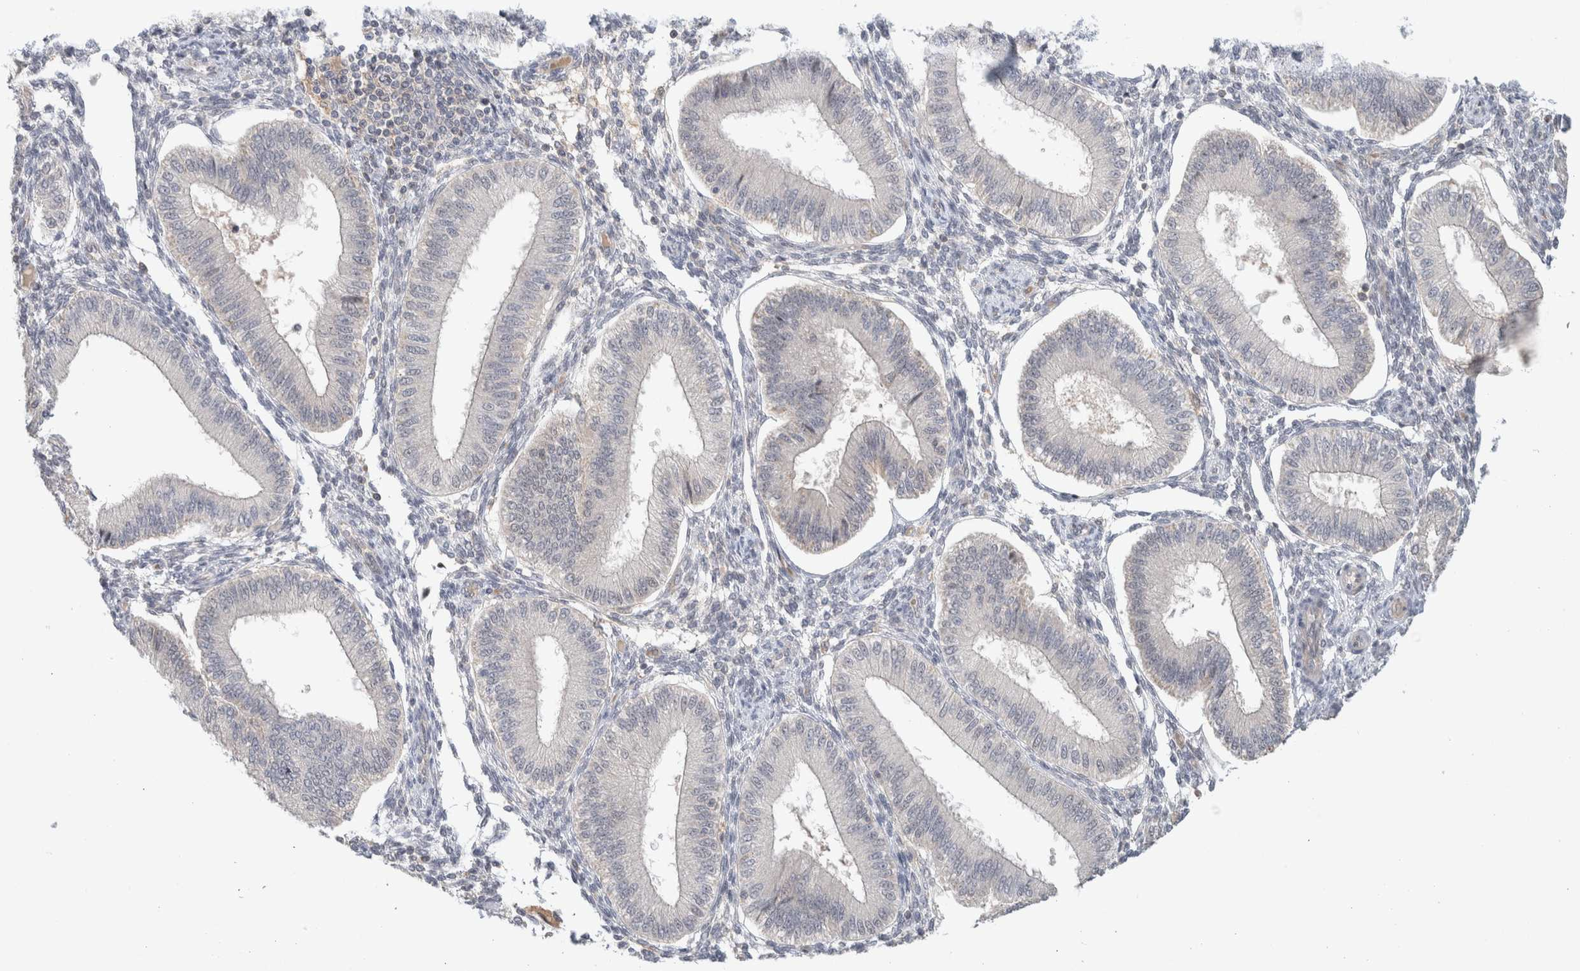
{"staining": {"intensity": "weak", "quantity": "<25%", "location": "cytoplasmic/membranous"}, "tissue": "endometrium", "cell_type": "Cells in endometrial stroma", "image_type": "normal", "snomed": [{"axis": "morphology", "description": "Normal tissue, NOS"}, {"axis": "topography", "description": "Endometrium"}], "caption": "Immunohistochemistry (IHC) micrograph of normal endometrium stained for a protein (brown), which demonstrates no staining in cells in endometrial stroma.", "gene": "MRM3", "patient": {"sex": "female", "age": 39}}